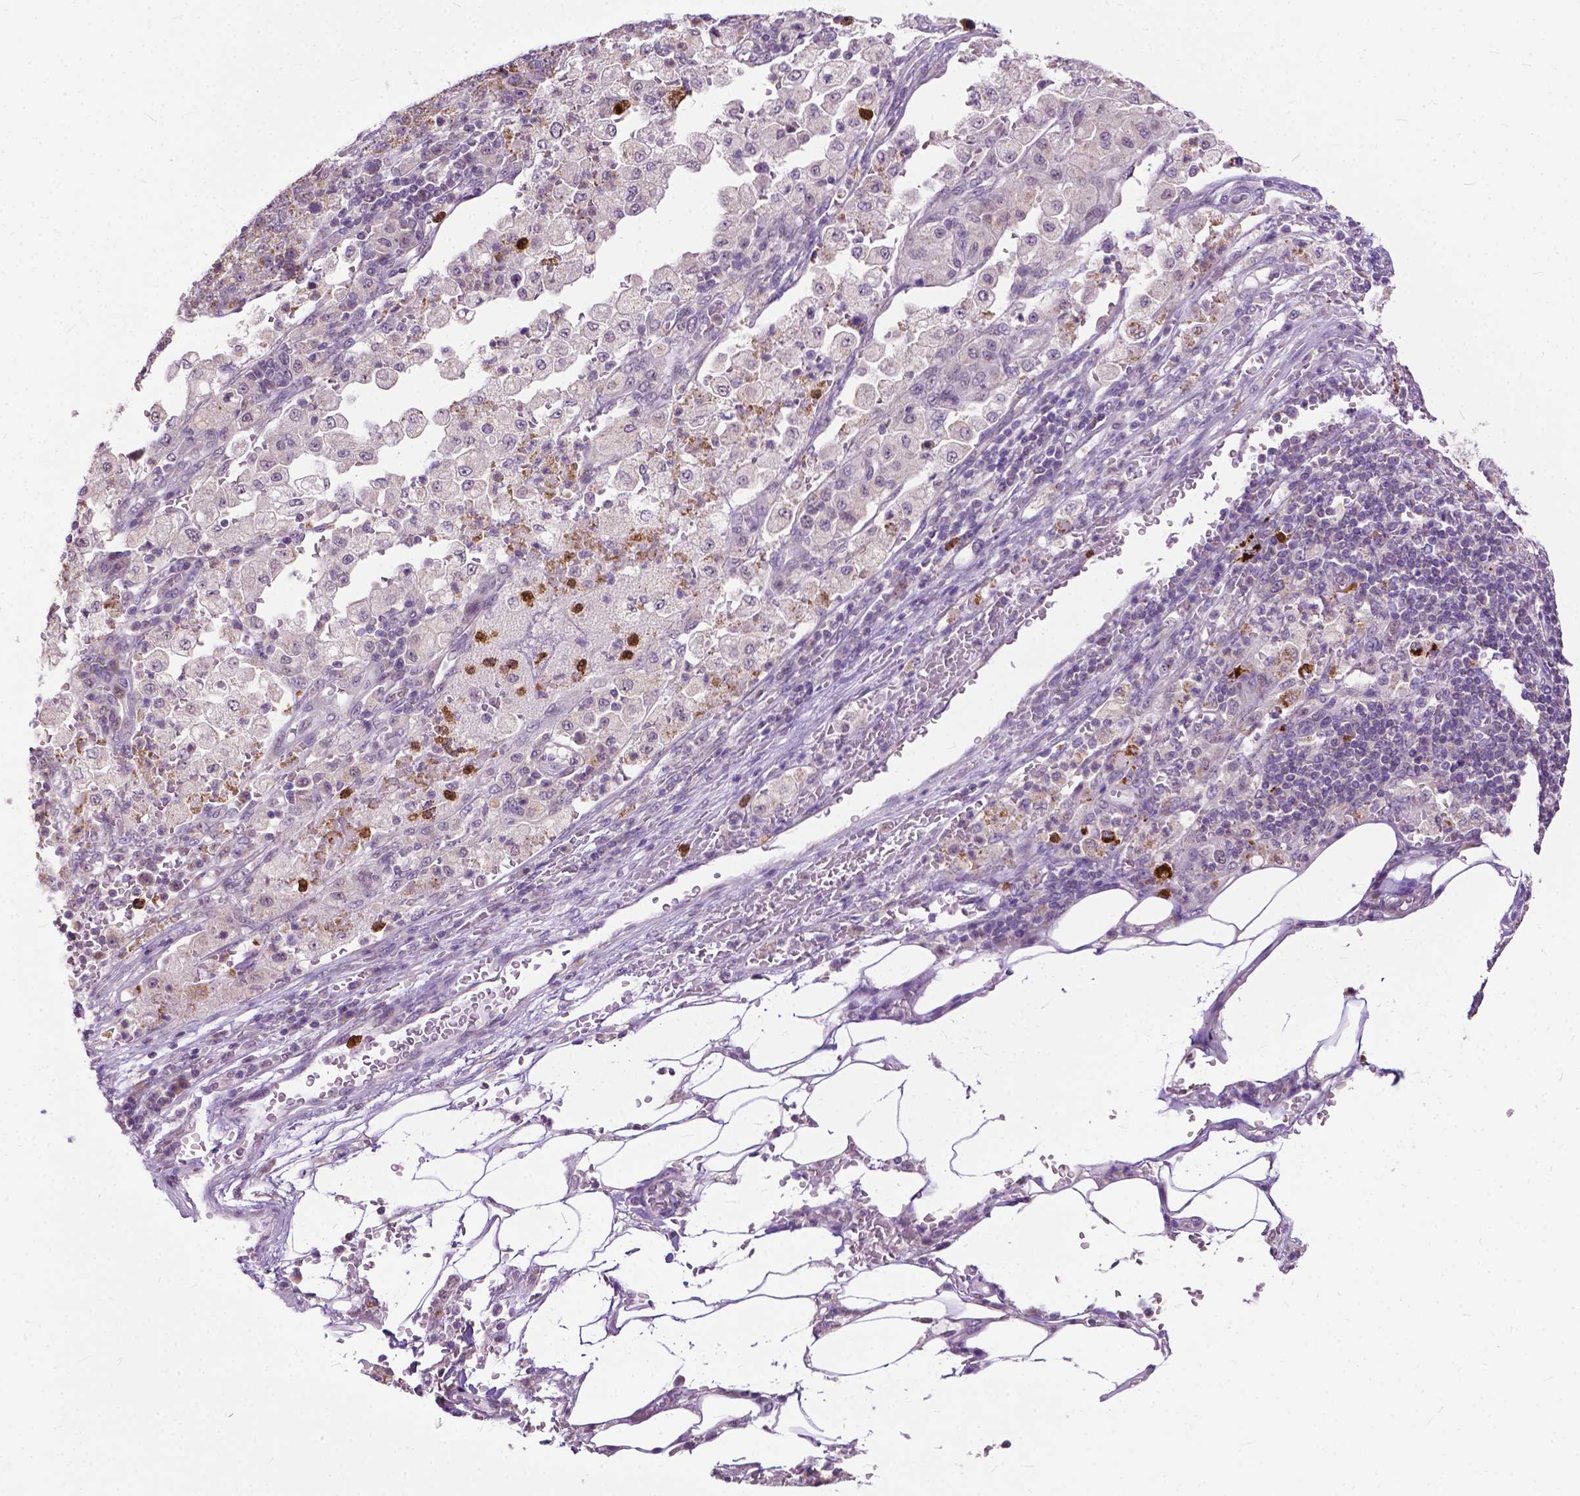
{"staining": {"intensity": "weak", "quantity": "<25%", "location": "cytoplasmic/membranous"}, "tissue": "pancreatic cancer", "cell_type": "Tumor cells", "image_type": "cancer", "snomed": [{"axis": "morphology", "description": "Adenocarcinoma, NOS"}, {"axis": "topography", "description": "Pancreas"}], "caption": "Histopathology image shows no significant protein expression in tumor cells of pancreatic cancer (adenocarcinoma).", "gene": "TTC9B", "patient": {"sex": "female", "age": 61}}